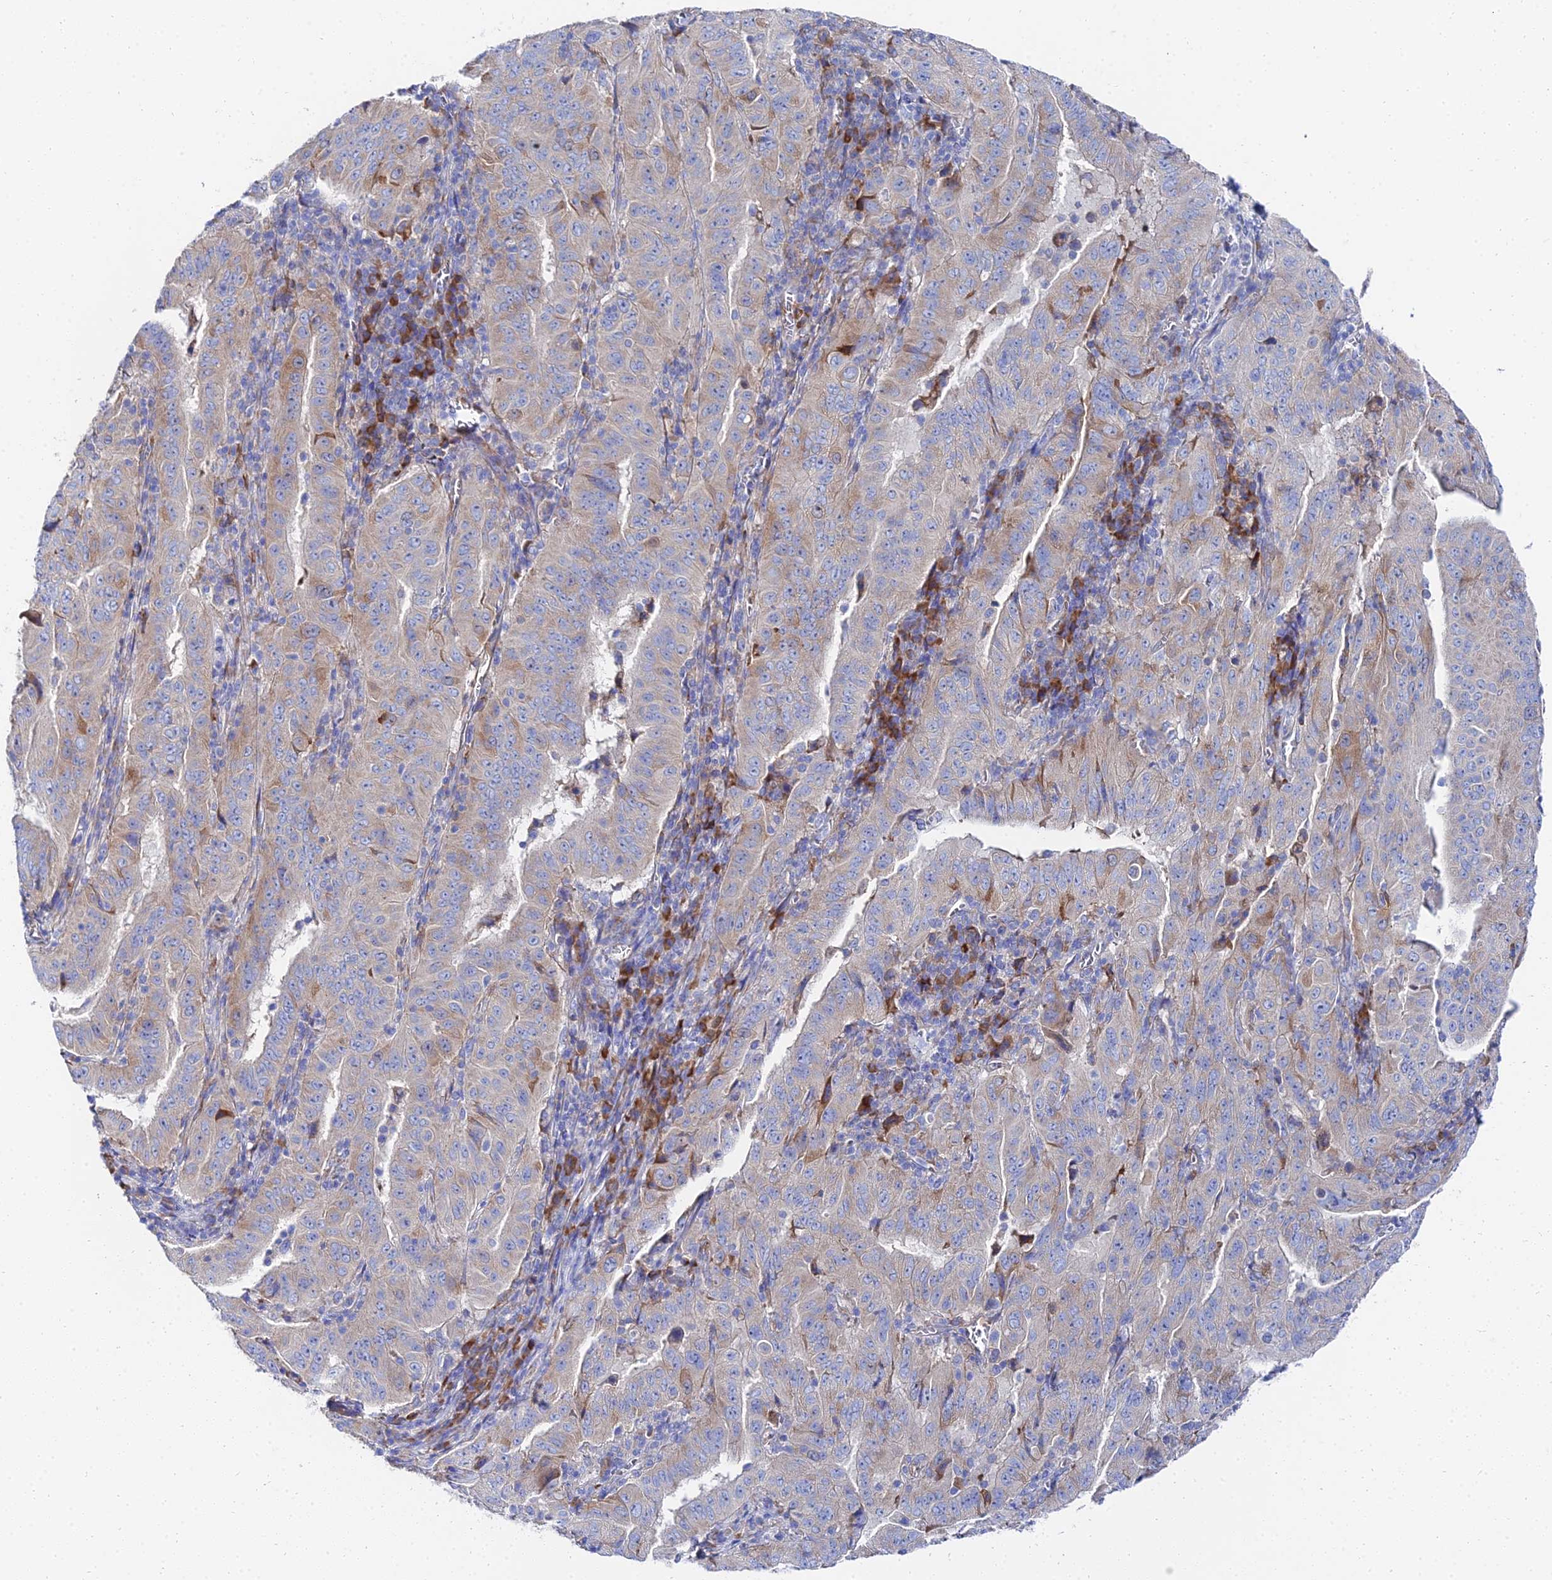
{"staining": {"intensity": "weak", "quantity": "25%-75%", "location": "cytoplasmic/membranous"}, "tissue": "pancreatic cancer", "cell_type": "Tumor cells", "image_type": "cancer", "snomed": [{"axis": "morphology", "description": "Adenocarcinoma, NOS"}, {"axis": "topography", "description": "Pancreas"}], "caption": "Pancreatic cancer (adenocarcinoma) stained with a protein marker demonstrates weak staining in tumor cells.", "gene": "PTTG1", "patient": {"sex": "male", "age": 63}}